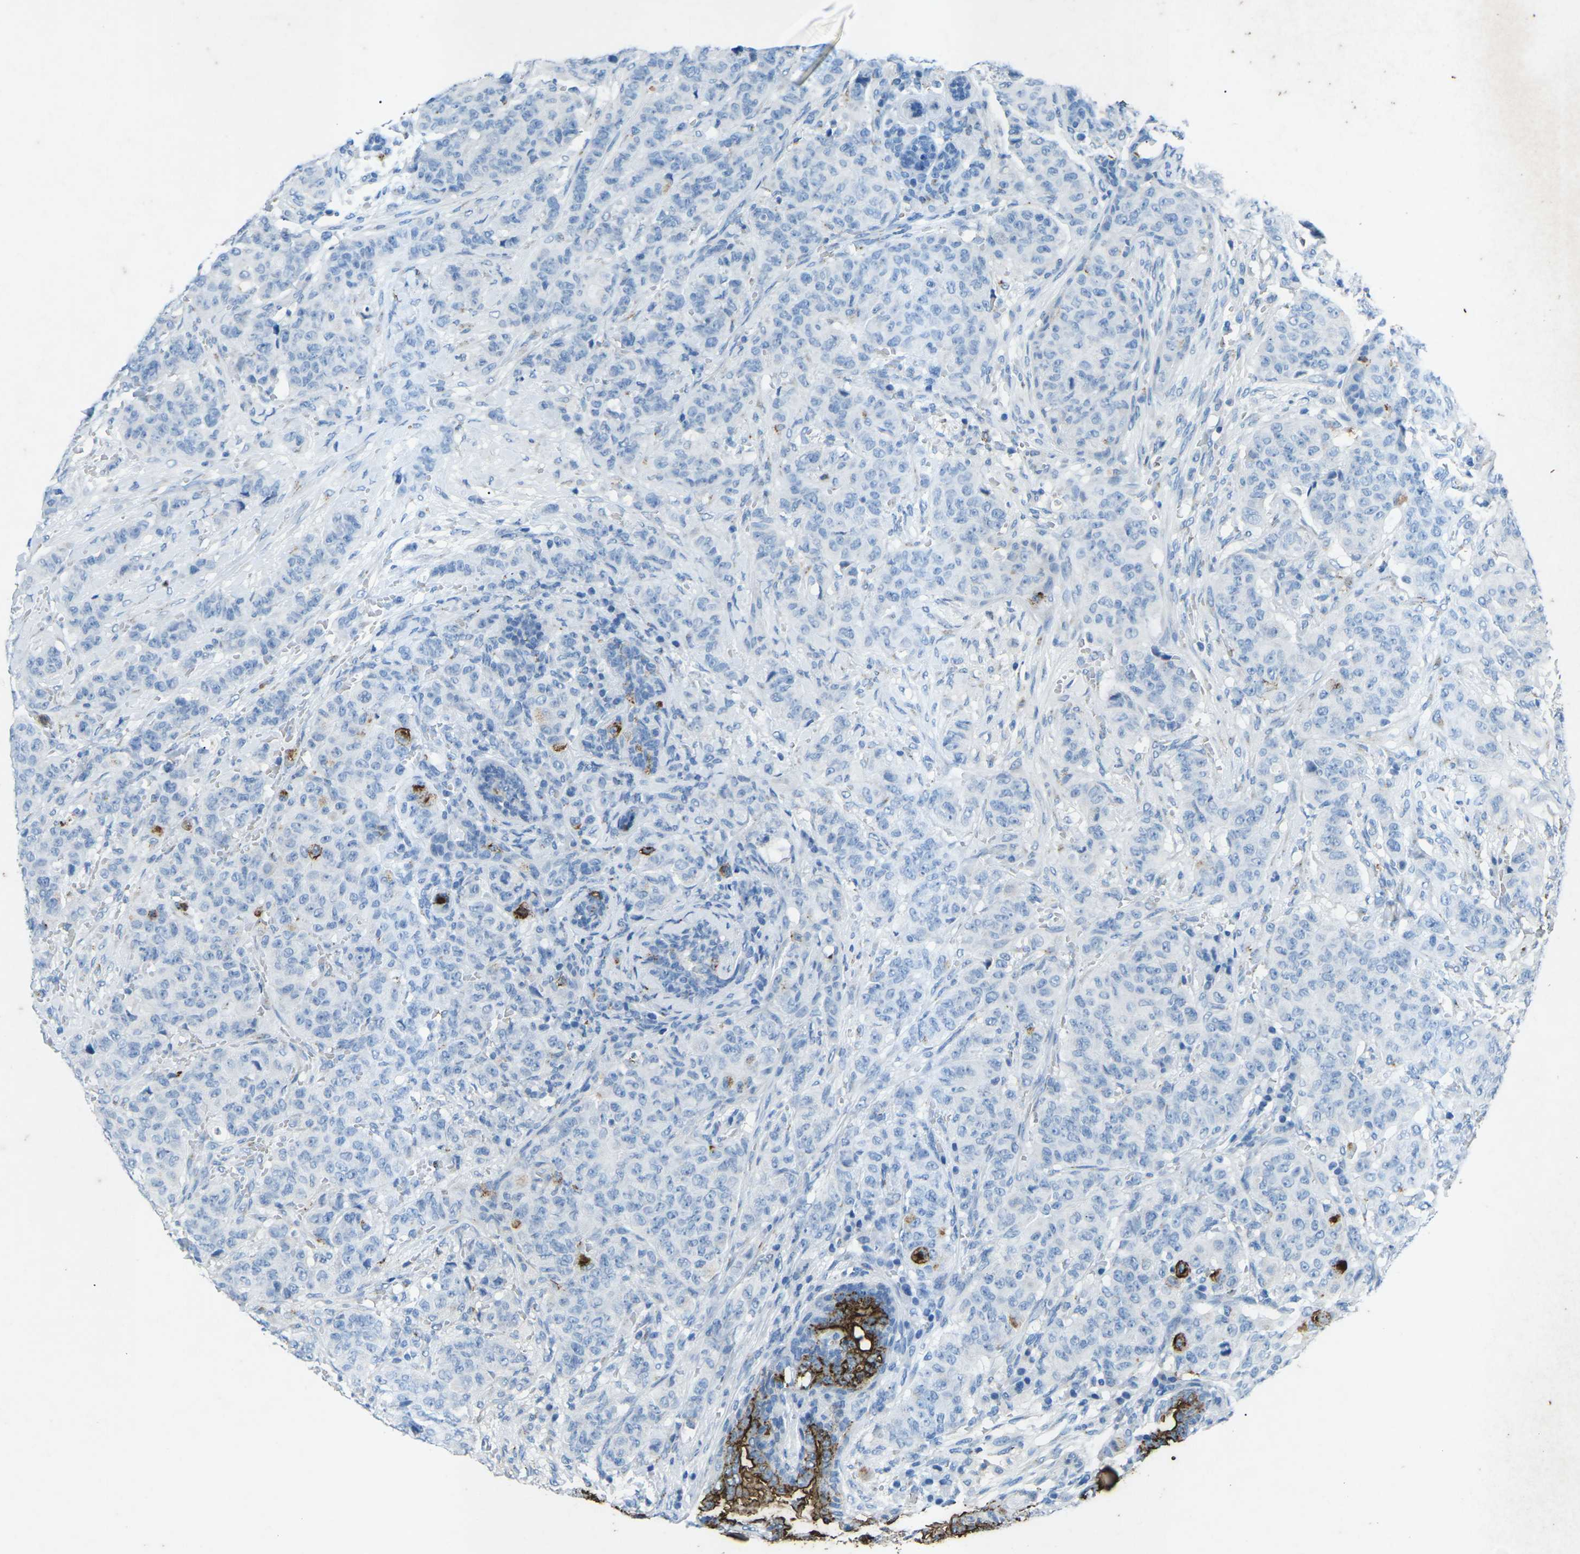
{"staining": {"intensity": "negative", "quantity": "none", "location": "none"}, "tissue": "breast cancer", "cell_type": "Tumor cells", "image_type": "cancer", "snomed": [{"axis": "morphology", "description": "Normal tissue, NOS"}, {"axis": "morphology", "description": "Duct carcinoma"}, {"axis": "topography", "description": "Breast"}], "caption": "Histopathology image shows no protein staining in tumor cells of breast invasive ductal carcinoma tissue.", "gene": "CTAGE1", "patient": {"sex": "female", "age": 40}}